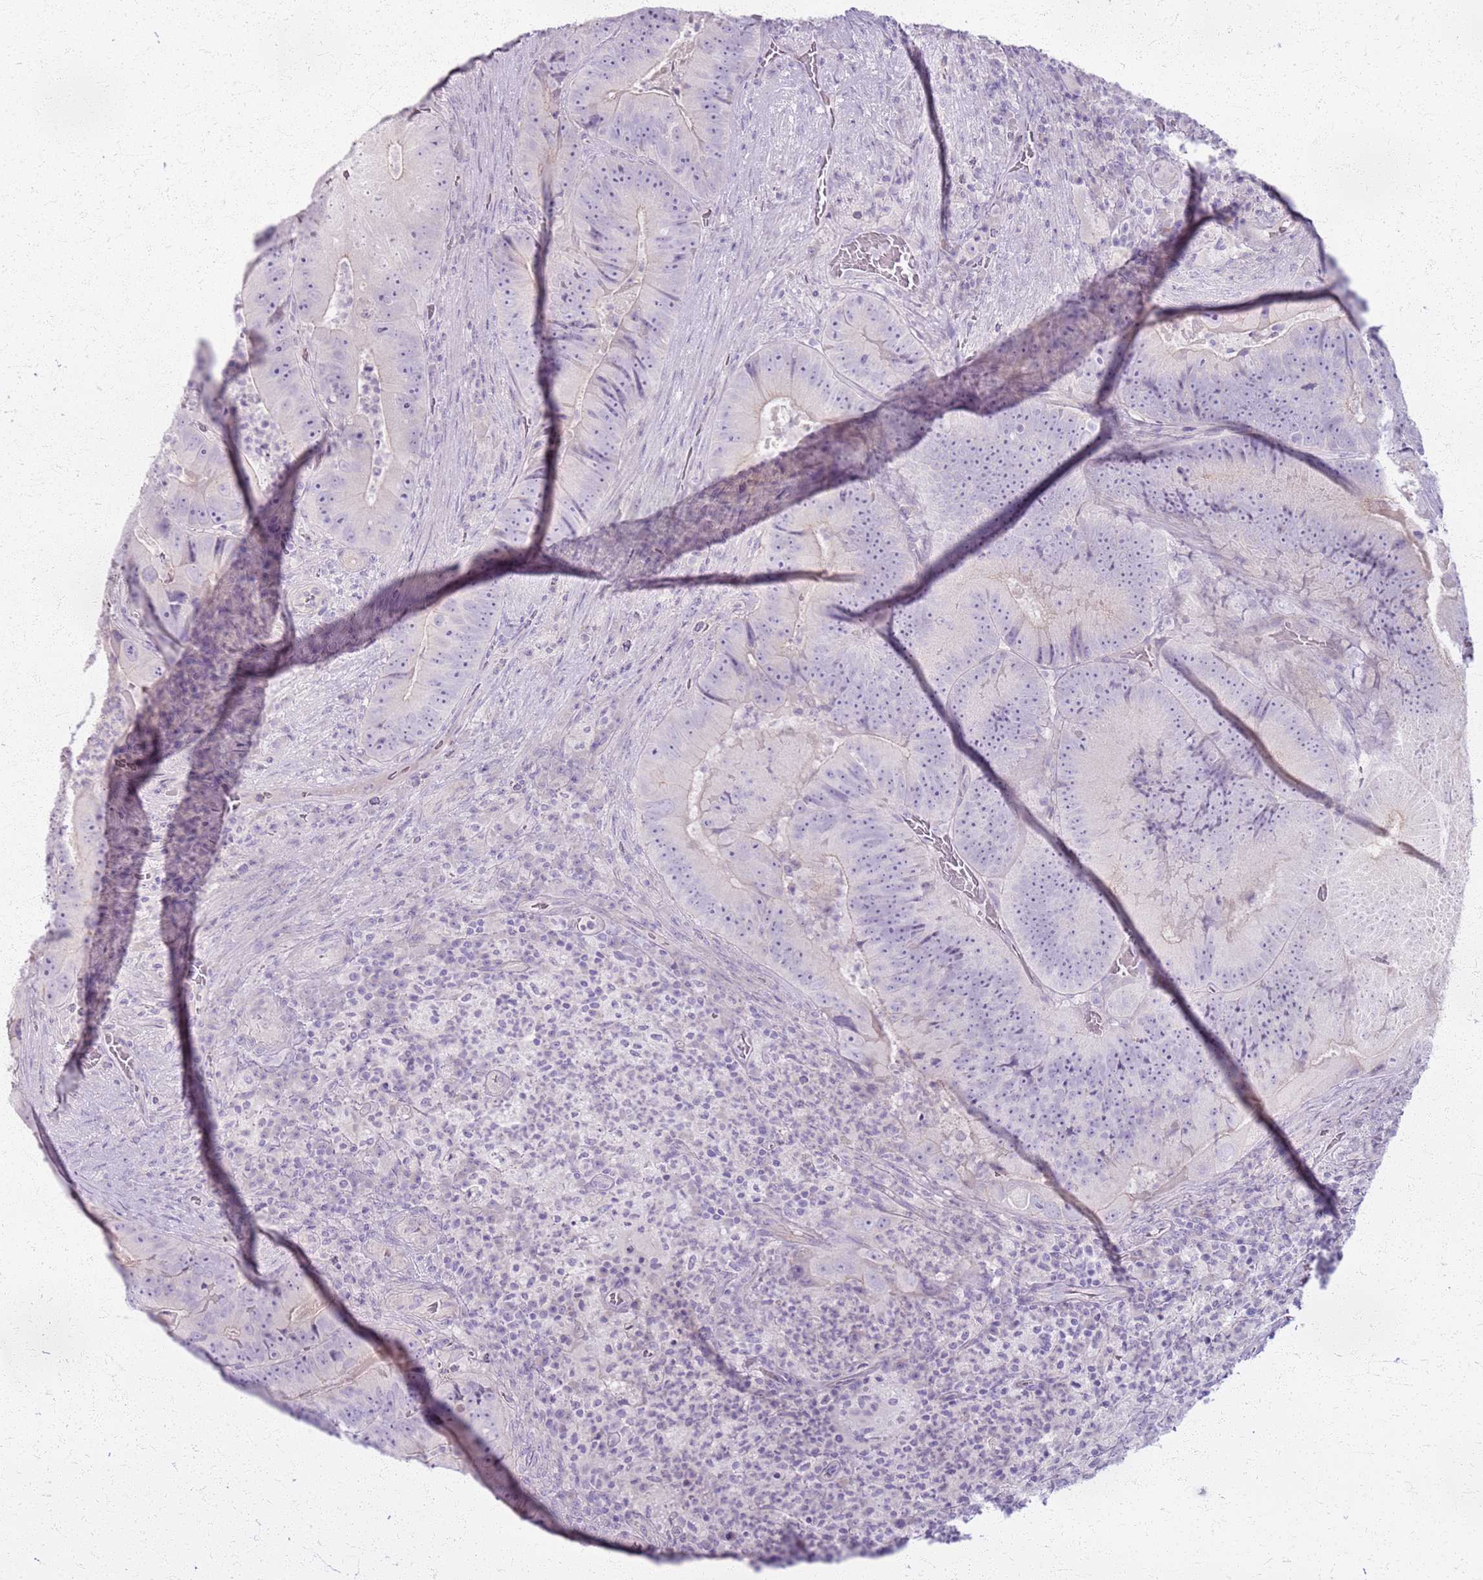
{"staining": {"intensity": "negative", "quantity": "none", "location": "none"}, "tissue": "colorectal cancer", "cell_type": "Tumor cells", "image_type": "cancer", "snomed": [{"axis": "morphology", "description": "Adenocarcinoma, NOS"}, {"axis": "topography", "description": "Colon"}], "caption": "Human adenocarcinoma (colorectal) stained for a protein using immunohistochemistry (IHC) exhibits no positivity in tumor cells.", "gene": "CSRP3", "patient": {"sex": "female", "age": 86}}